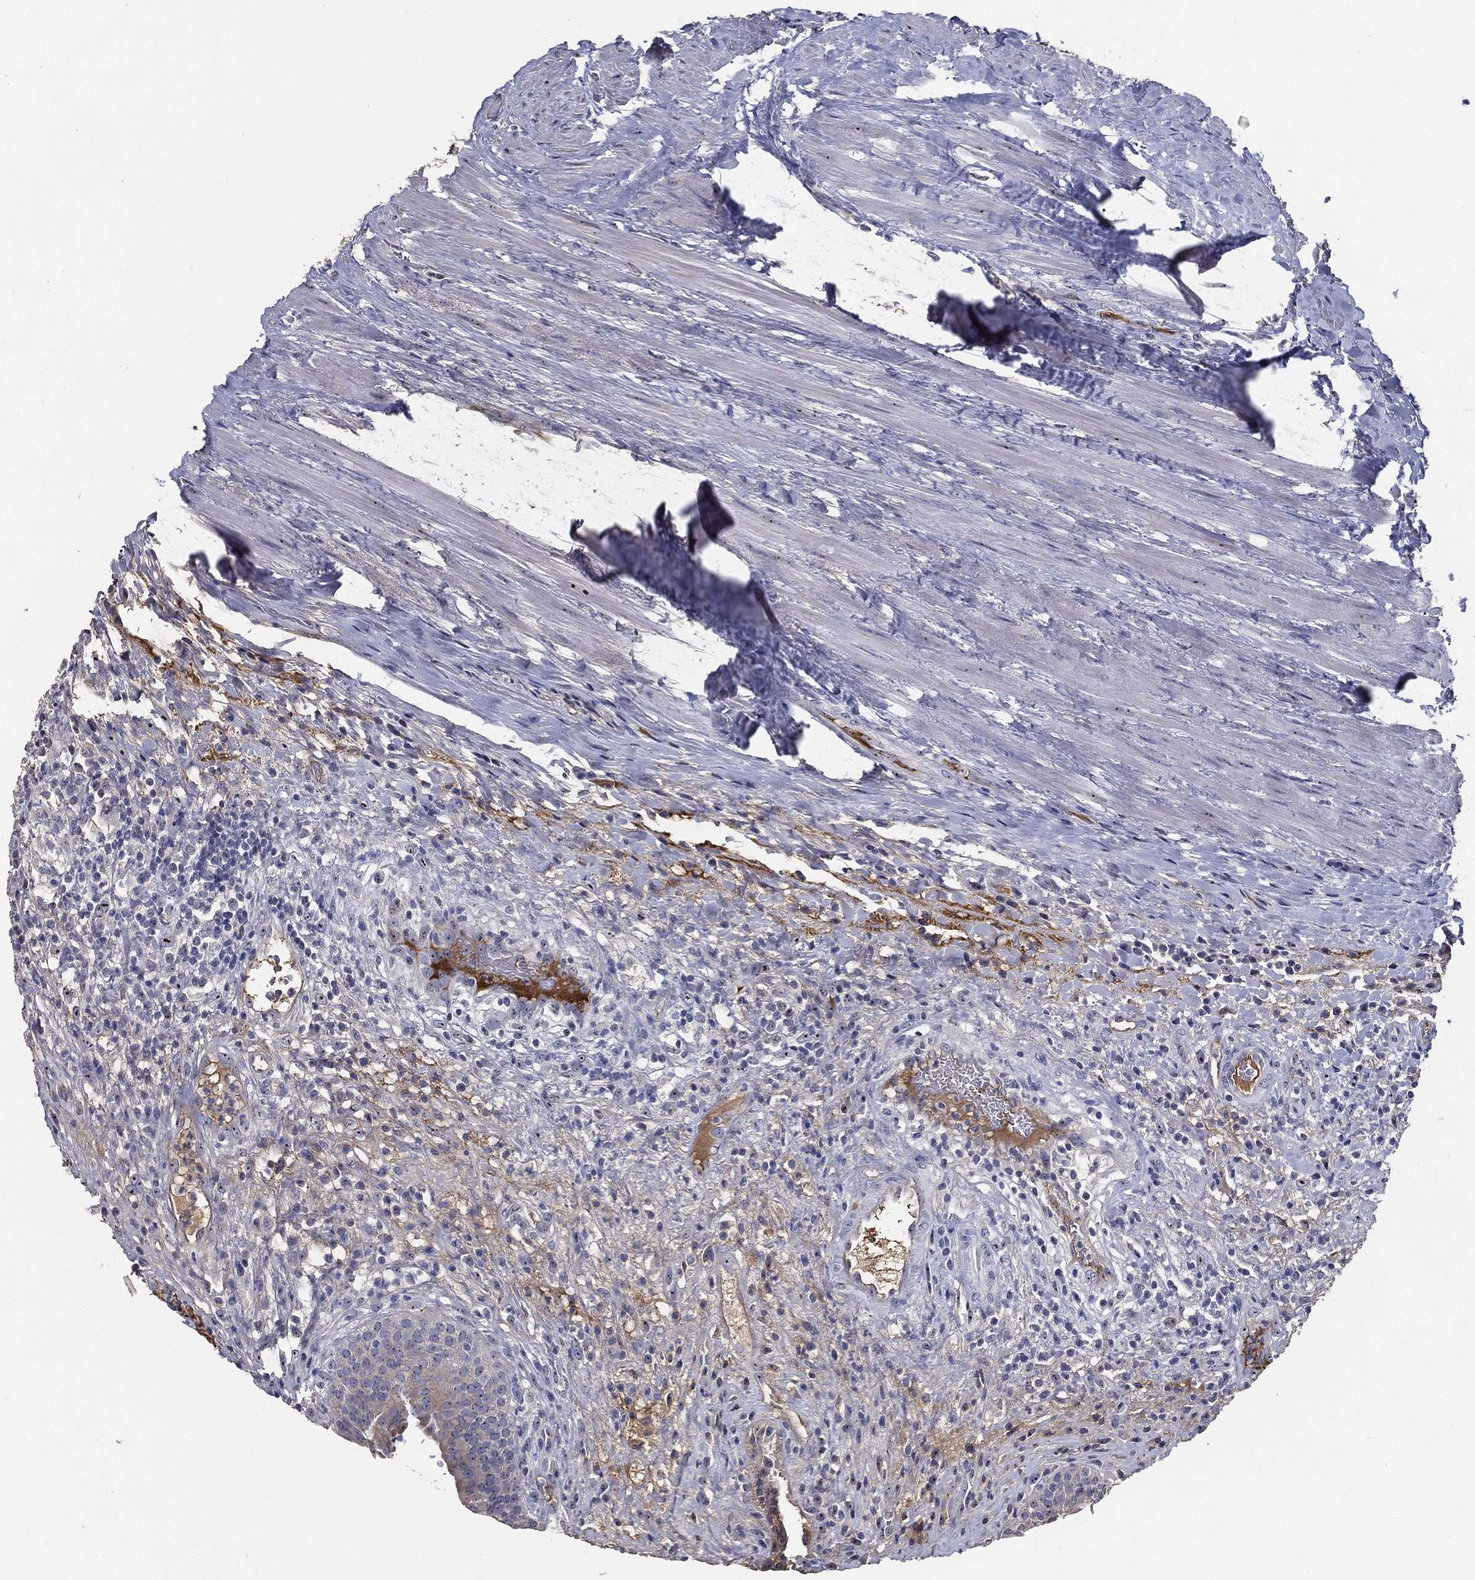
{"staining": {"intensity": "negative", "quantity": "none", "location": "none"}, "tissue": "urinary bladder", "cell_type": "Urothelial cells", "image_type": "normal", "snomed": [{"axis": "morphology", "description": "Normal tissue, NOS"}, {"axis": "topography", "description": "Urinary bladder"}], "caption": "Urothelial cells show no significant staining in normal urinary bladder.", "gene": "EFNA1", "patient": {"sex": "male", "age": 66}}